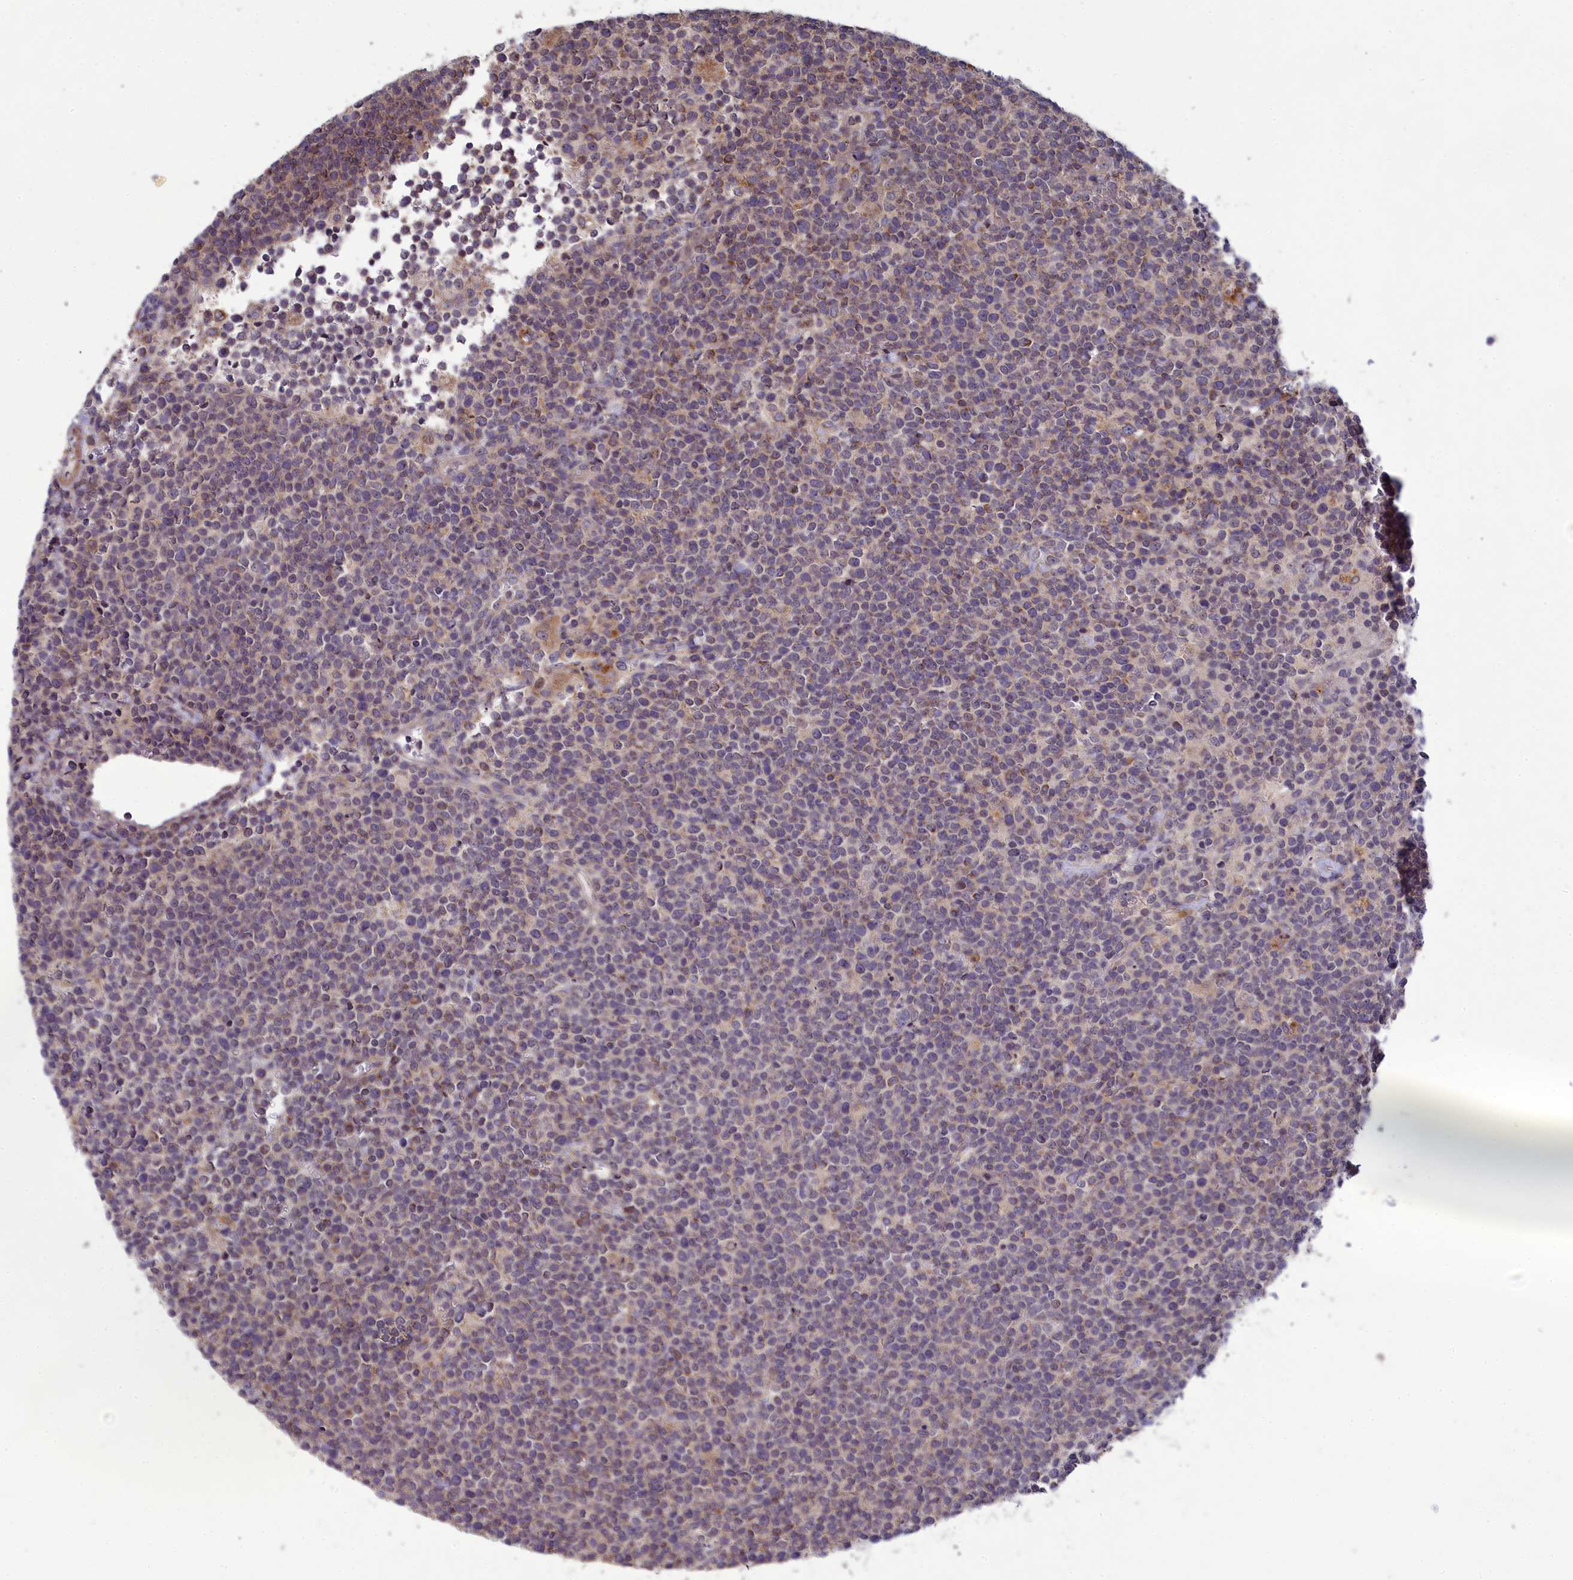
{"staining": {"intensity": "weak", "quantity": "<25%", "location": "cytoplasmic/membranous"}, "tissue": "lymphoma", "cell_type": "Tumor cells", "image_type": "cancer", "snomed": [{"axis": "morphology", "description": "Malignant lymphoma, non-Hodgkin's type, High grade"}, {"axis": "topography", "description": "Lymph node"}], "caption": "Tumor cells are negative for brown protein staining in lymphoma.", "gene": "BLTP2", "patient": {"sex": "male", "age": 61}}